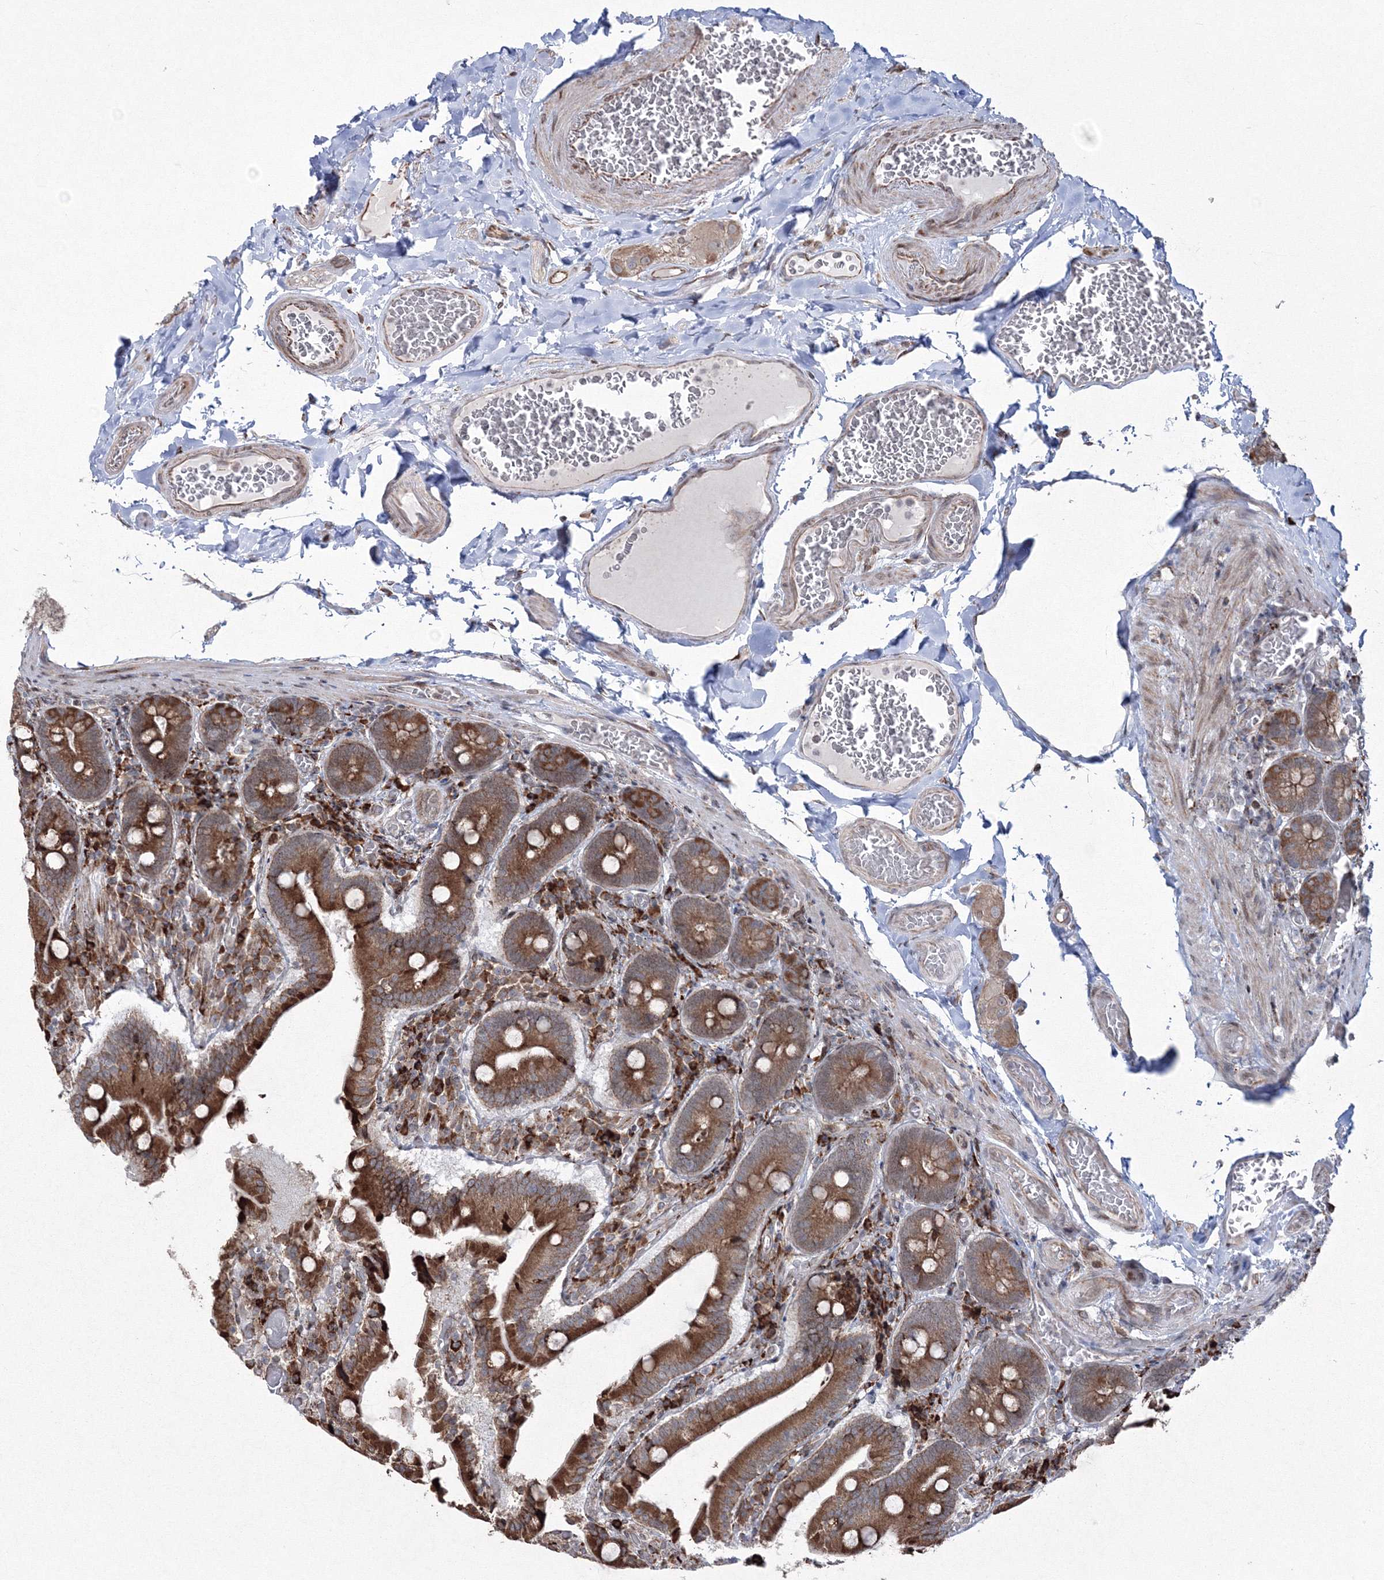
{"staining": {"intensity": "strong", "quantity": ">75%", "location": "cytoplasmic/membranous"}, "tissue": "duodenum", "cell_type": "Glandular cells", "image_type": "normal", "snomed": [{"axis": "morphology", "description": "Normal tissue, NOS"}, {"axis": "topography", "description": "Duodenum"}], "caption": "This photomicrograph displays immunohistochemistry staining of unremarkable human duodenum, with high strong cytoplasmic/membranous positivity in about >75% of glandular cells.", "gene": "EFCAB12", "patient": {"sex": "female", "age": 62}}